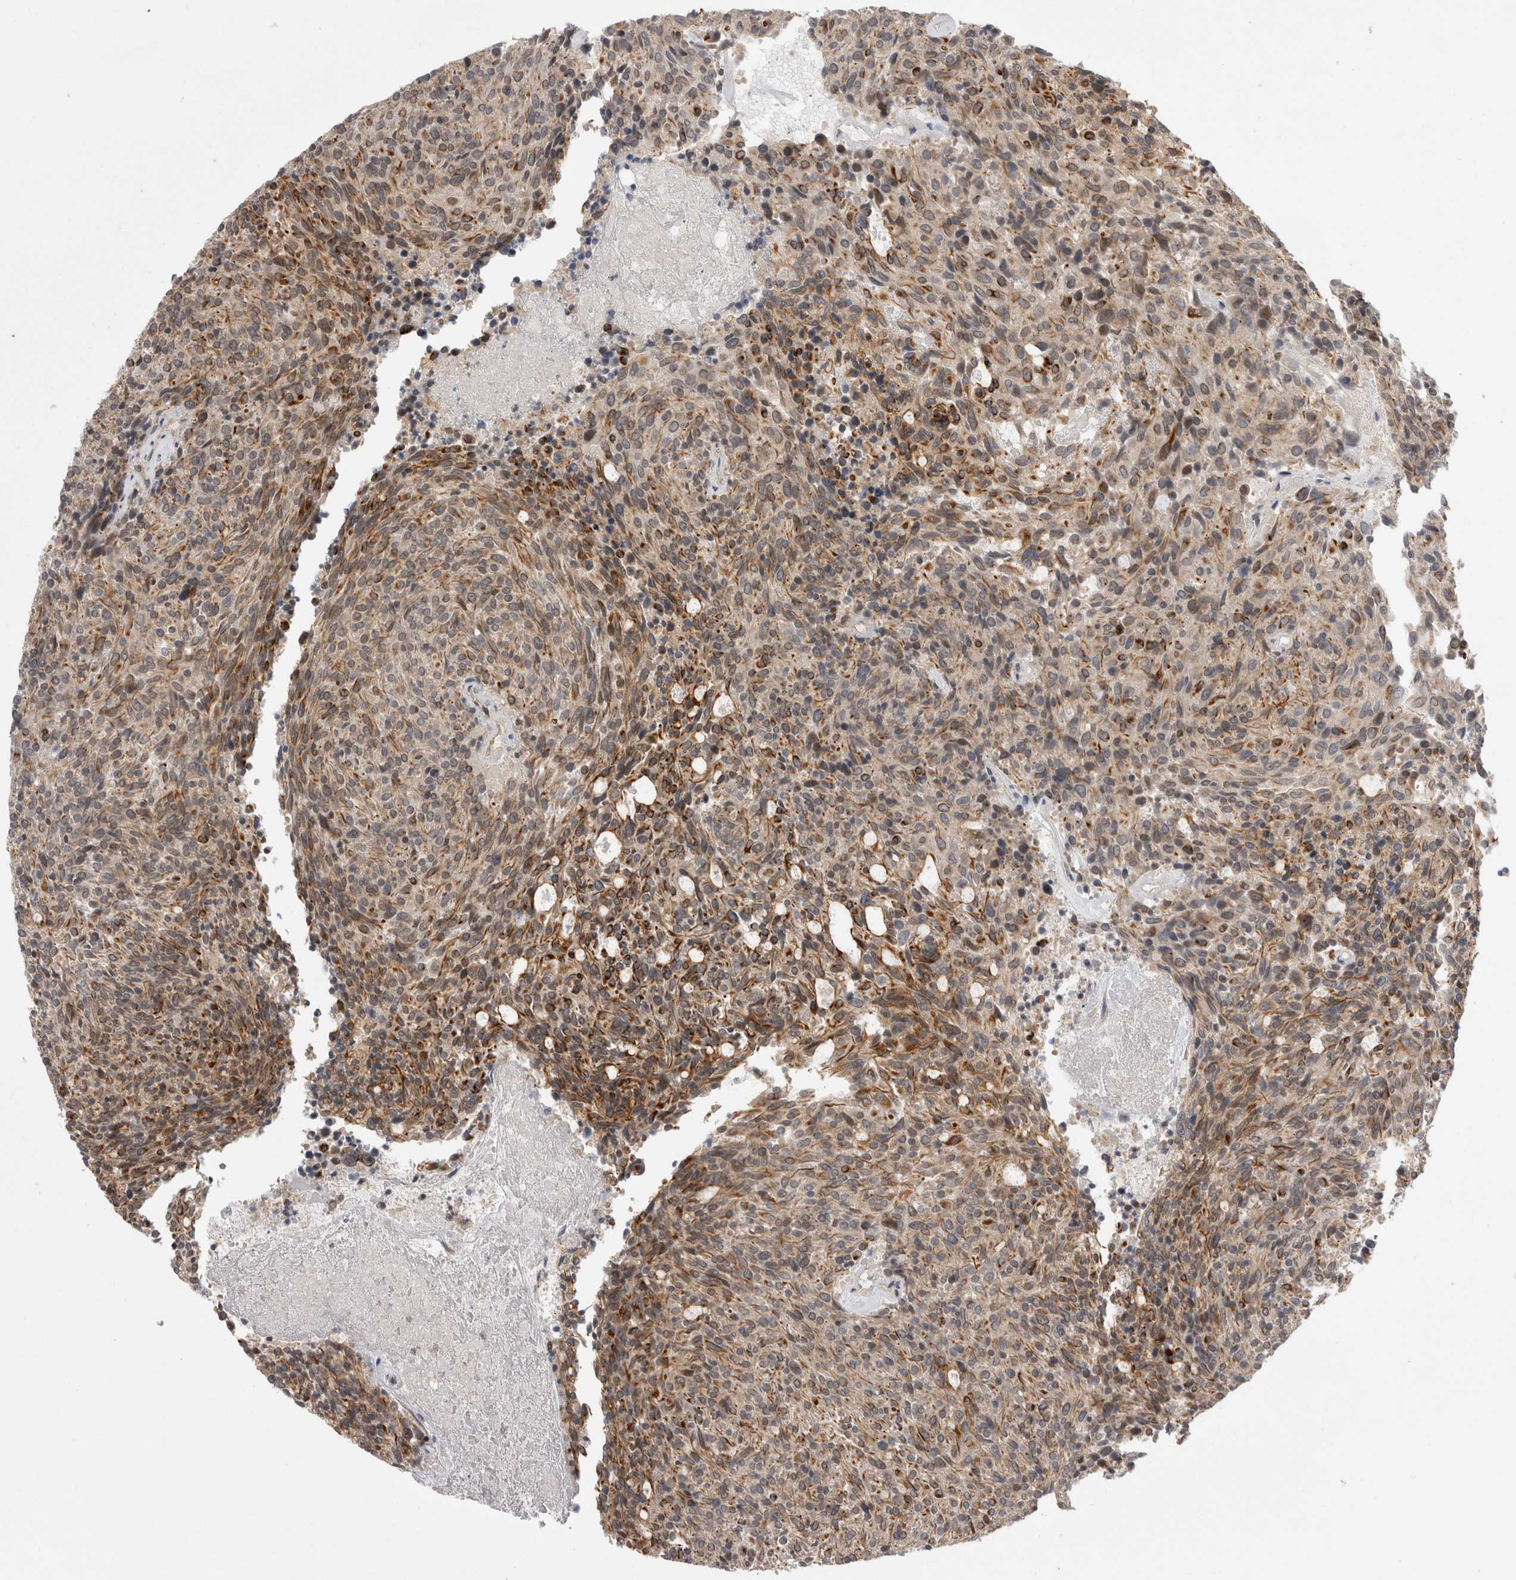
{"staining": {"intensity": "moderate", "quantity": ">75%", "location": "cytoplasmic/membranous"}, "tissue": "carcinoid", "cell_type": "Tumor cells", "image_type": "cancer", "snomed": [{"axis": "morphology", "description": "Carcinoid, malignant, NOS"}, {"axis": "topography", "description": "Pancreas"}], "caption": "Tumor cells demonstrate medium levels of moderate cytoplasmic/membranous positivity in about >75% of cells in carcinoid (malignant). Ihc stains the protein in brown and the nuclei are stained blue.", "gene": "ZNF341", "patient": {"sex": "female", "age": 54}}